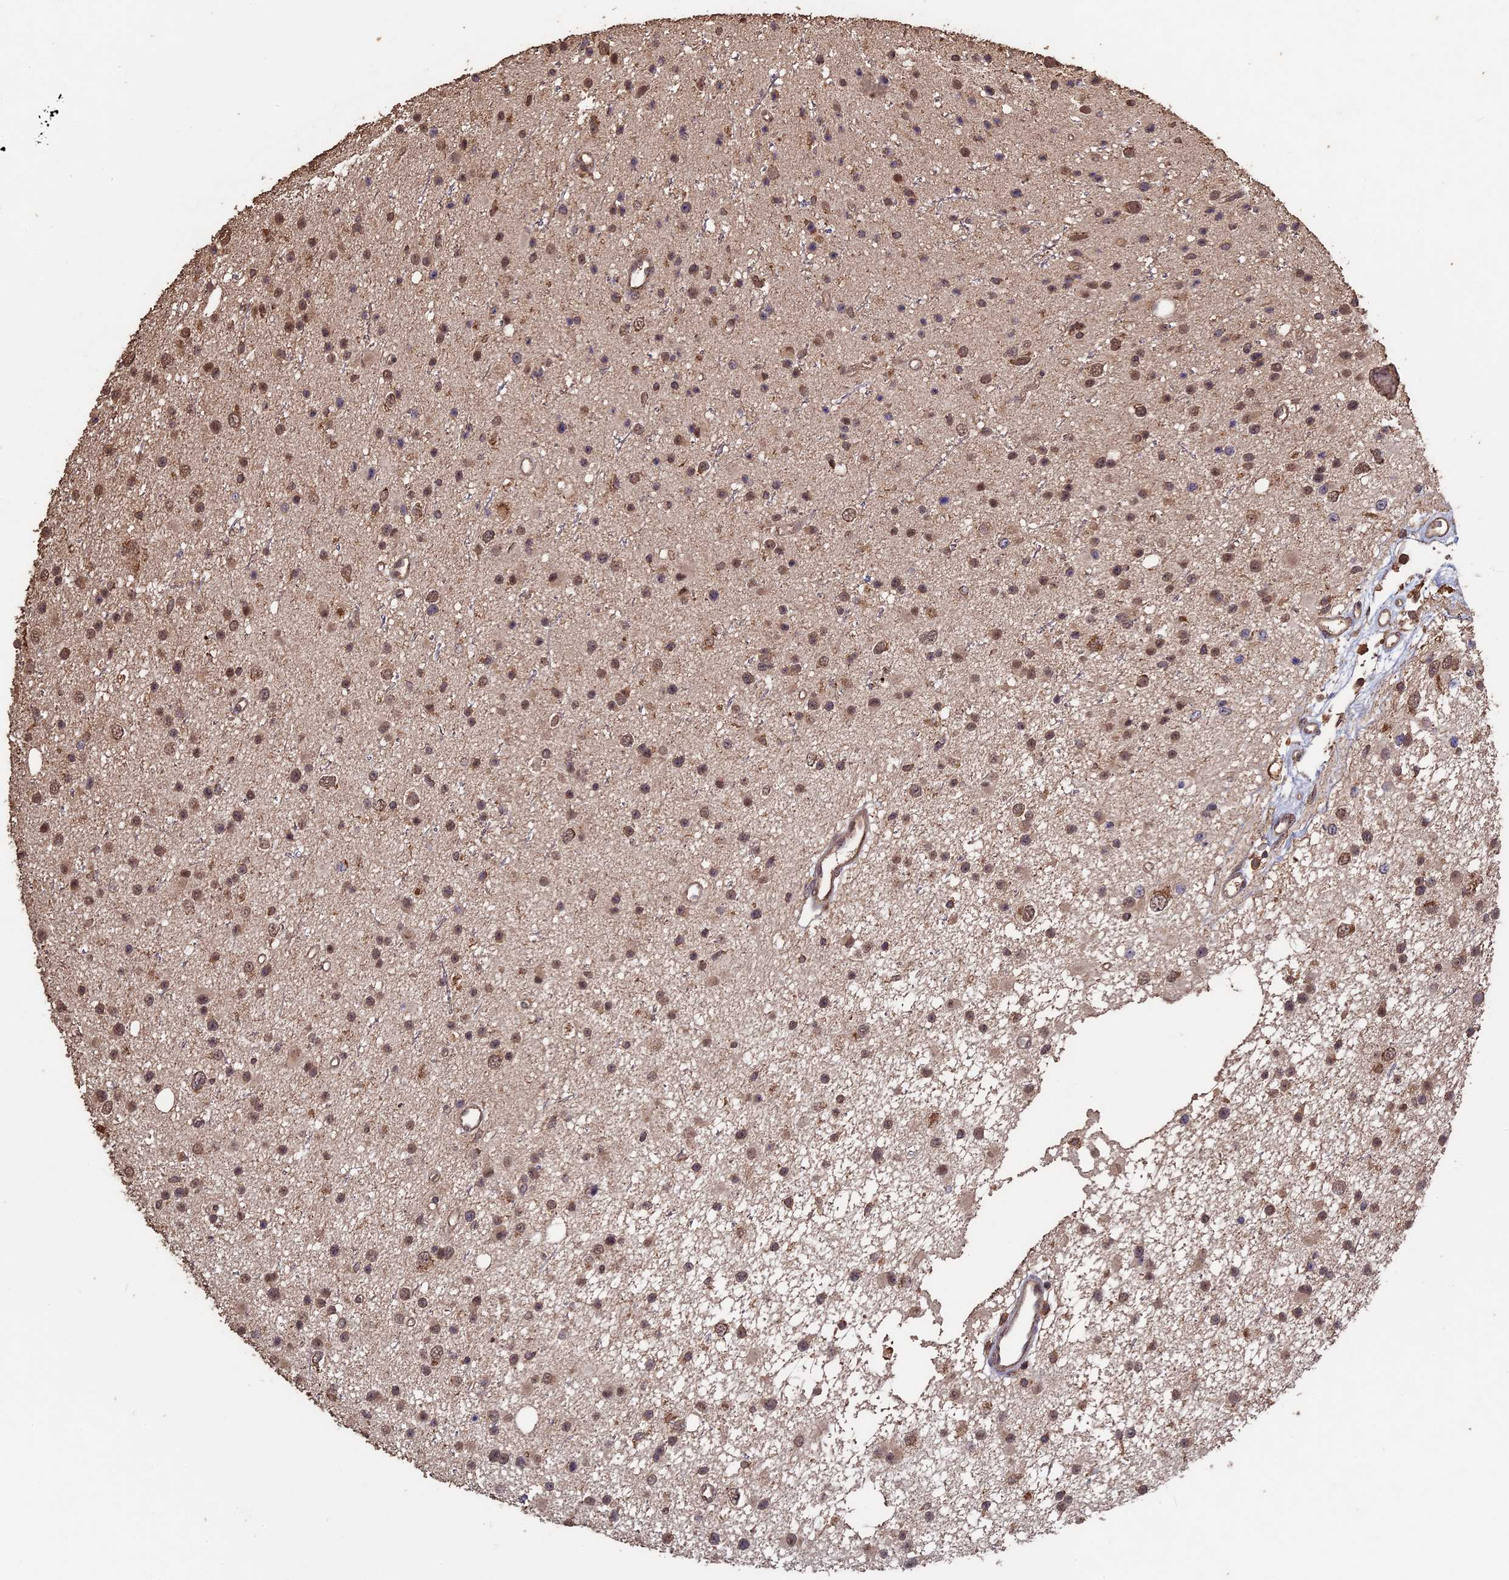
{"staining": {"intensity": "moderate", "quantity": ">75%", "location": "cytoplasmic/membranous"}, "tissue": "glioma", "cell_type": "Tumor cells", "image_type": "cancer", "snomed": [{"axis": "morphology", "description": "Glioma, malignant, Low grade"}, {"axis": "topography", "description": "Cerebral cortex"}], "caption": "Human glioma stained with a brown dye exhibits moderate cytoplasmic/membranous positive positivity in about >75% of tumor cells.", "gene": "HUNK", "patient": {"sex": "female", "age": 39}}